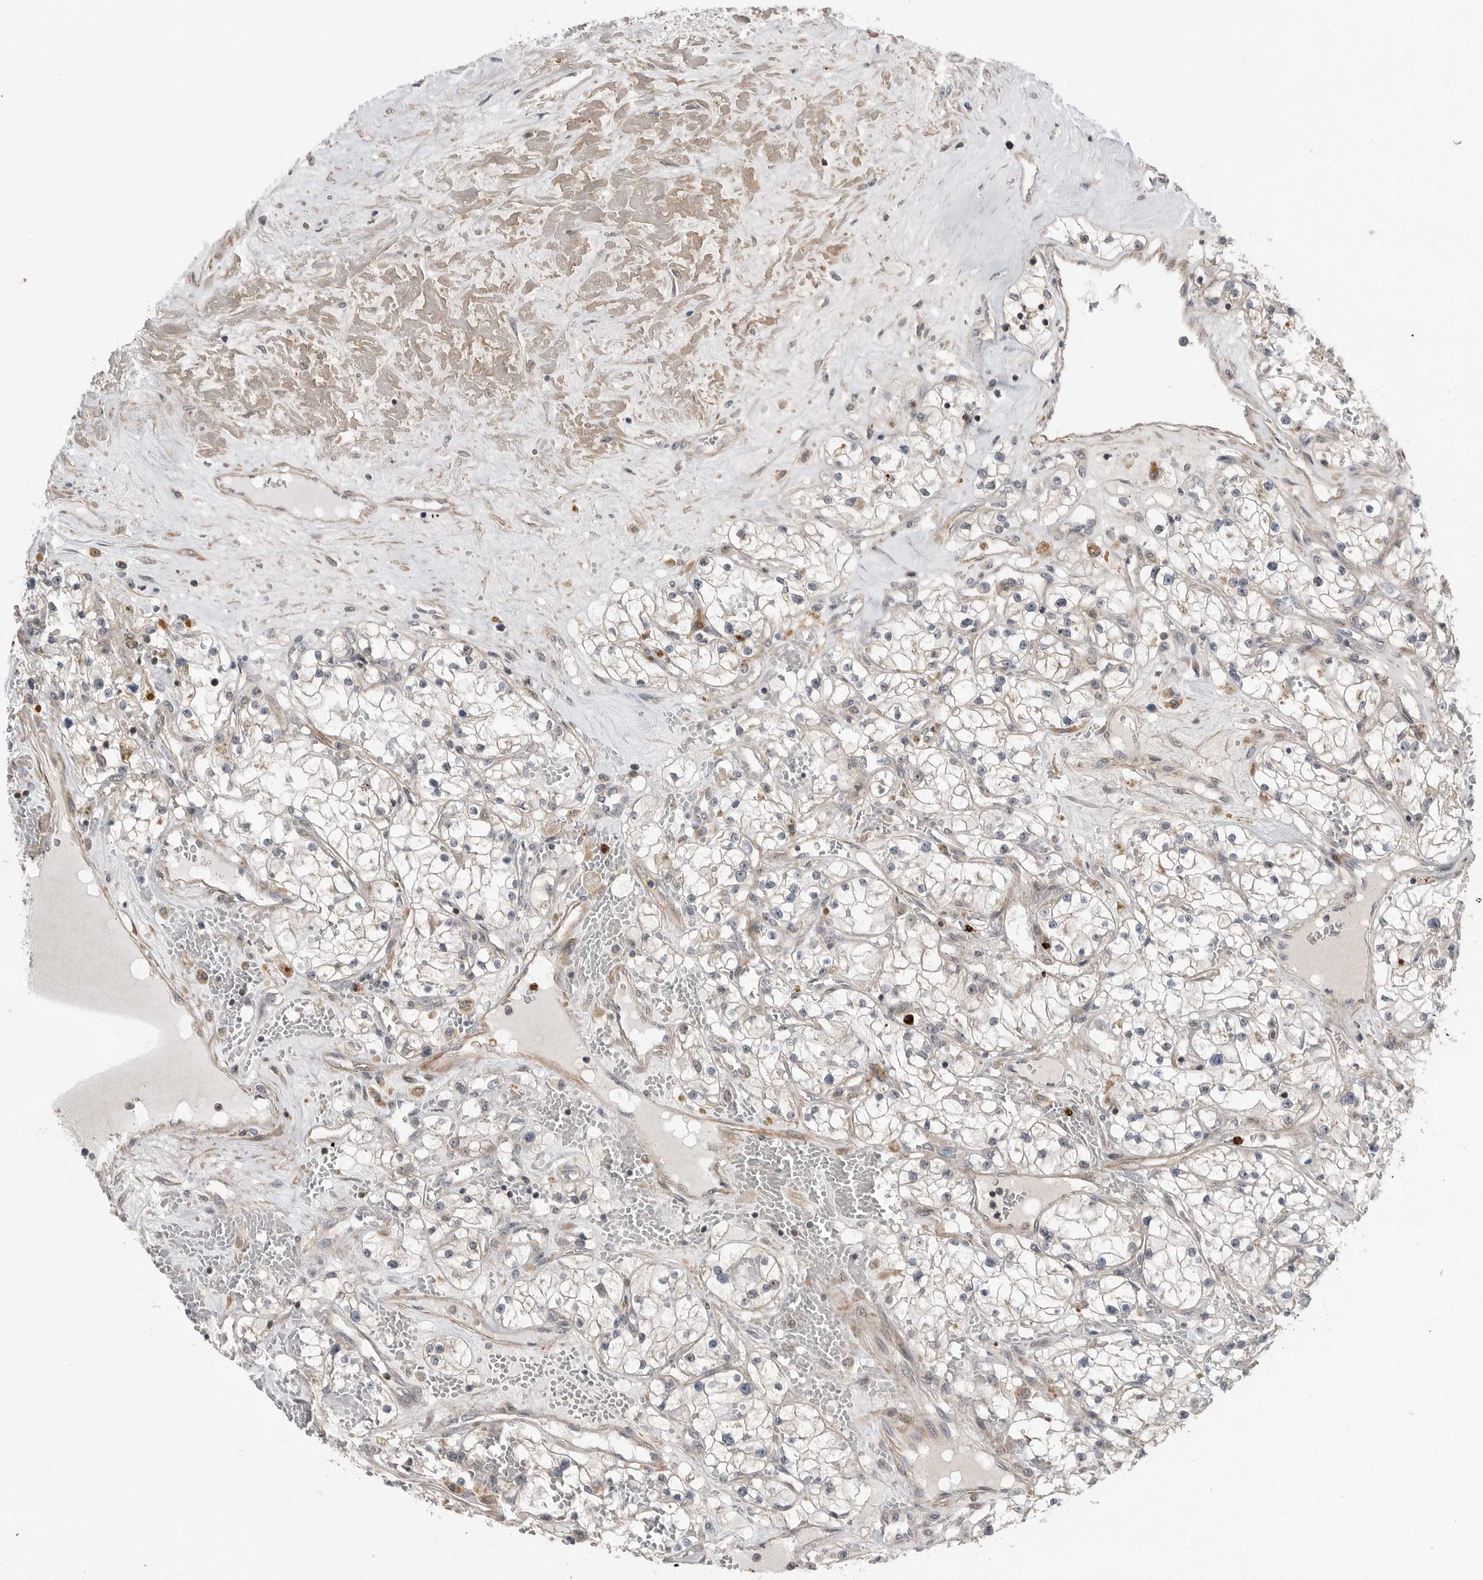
{"staining": {"intensity": "negative", "quantity": "none", "location": "none"}, "tissue": "renal cancer", "cell_type": "Tumor cells", "image_type": "cancer", "snomed": [{"axis": "morphology", "description": "Normal tissue, NOS"}, {"axis": "morphology", "description": "Adenocarcinoma, NOS"}, {"axis": "topography", "description": "Kidney"}], "caption": "The micrograph demonstrates no staining of tumor cells in adenocarcinoma (renal).", "gene": "PEAK1", "patient": {"sex": "male", "age": 68}}